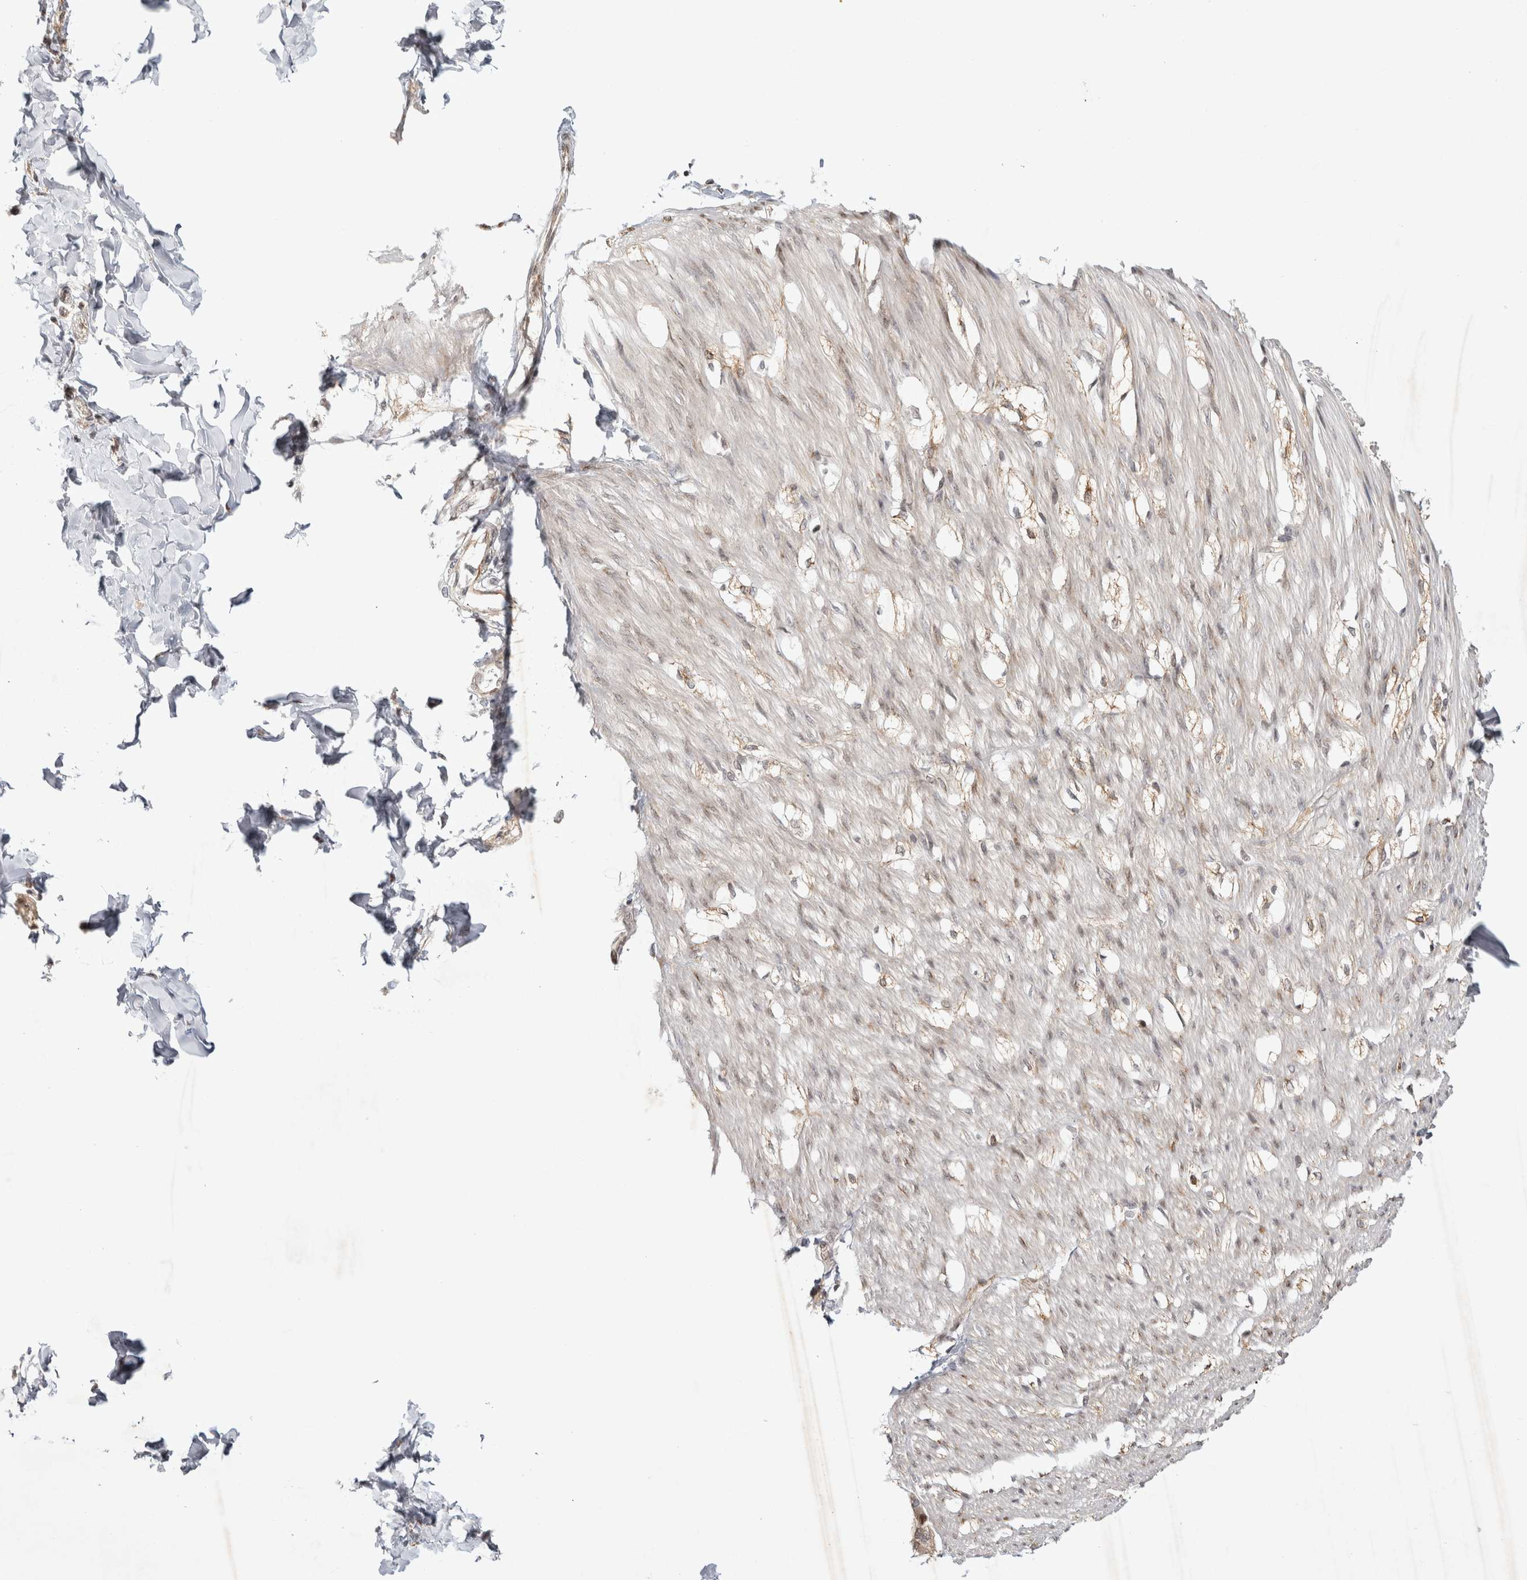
{"staining": {"intensity": "weak", "quantity": "25%-75%", "location": "nuclear"}, "tissue": "smooth muscle", "cell_type": "Smooth muscle cells", "image_type": "normal", "snomed": [{"axis": "morphology", "description": "Normal tissue, NOS"}, {"axis": "morphology", "description": "Adenocarcinoma, NOS"}, {"axis": "topography", "description": "Smooth muscle"}, {"axis": "topography", "description": "Colon"}], "caption": "Smooth muscle cells display weak nuclear expression in approximately 25%-75% of cells in normal smooth muscle. Nuclei are stained in blue.", "gene": "ZNF318", "patient": {"sex": "male", "age": 14}}